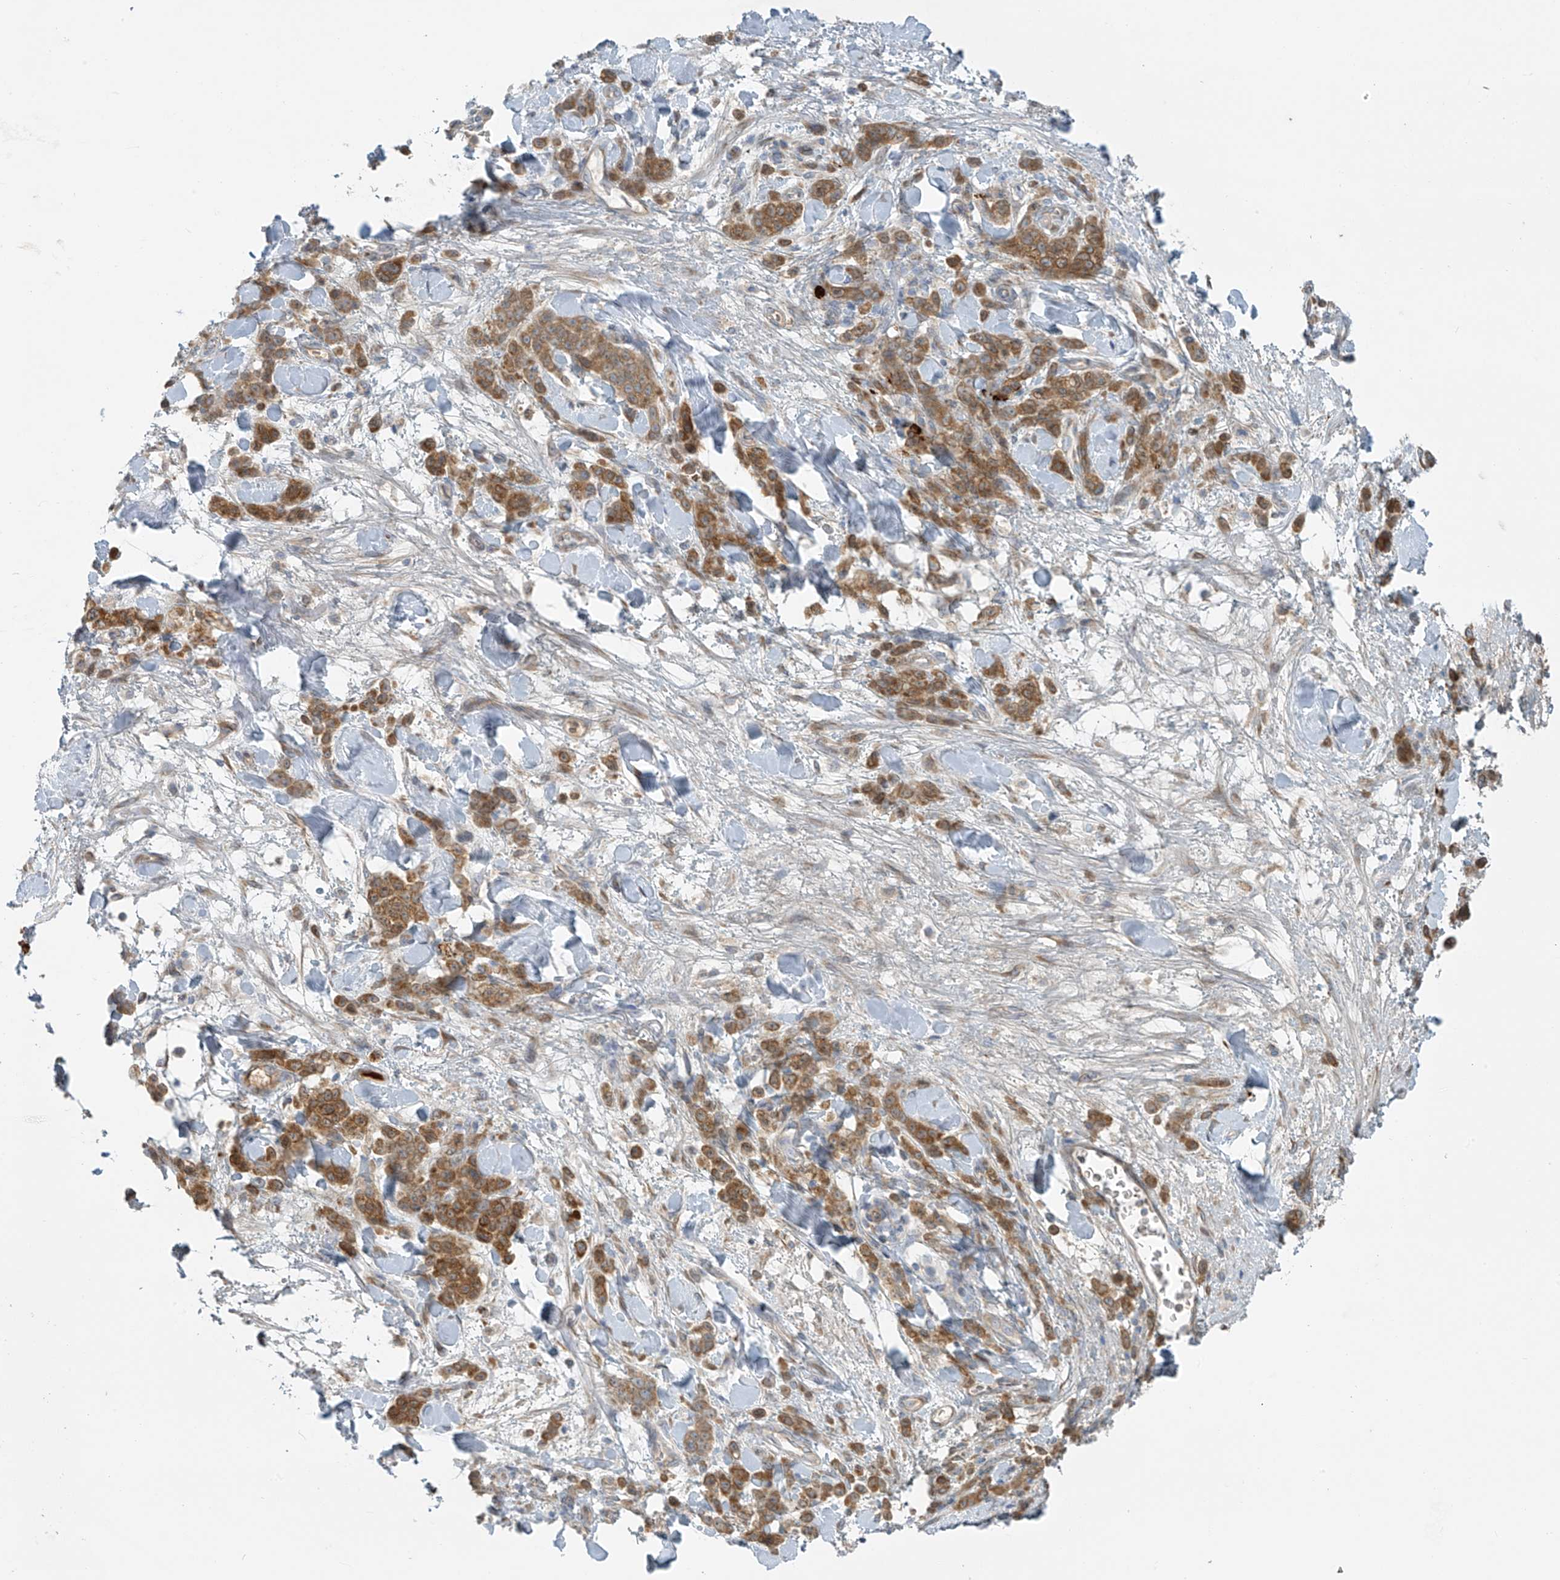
{"staining": {"intensity": "moderate", "quantity": ">75%", "location": "cytoplasmic/membranous"}, "tissue": "stomach cancer", "cell_type": "Tumor cells", "image_type": "cancer", "snomed": [{"axis": "morphology", "description": "Normal tissue, NOS"}, {"axis": "morphology", "description": "Adenocarcinoma, NOS"}, {"axis": "topography", "description": "Stomach"}], "caption": "Stomach cancer (adenocarcinoma) stained with a brown dye reveals moderate cytoplasmic/membranous positive staining in approximately >75% of tumor cells.", "gene": "LZTS3", "patient": {"sex": "male", "age": 82}}